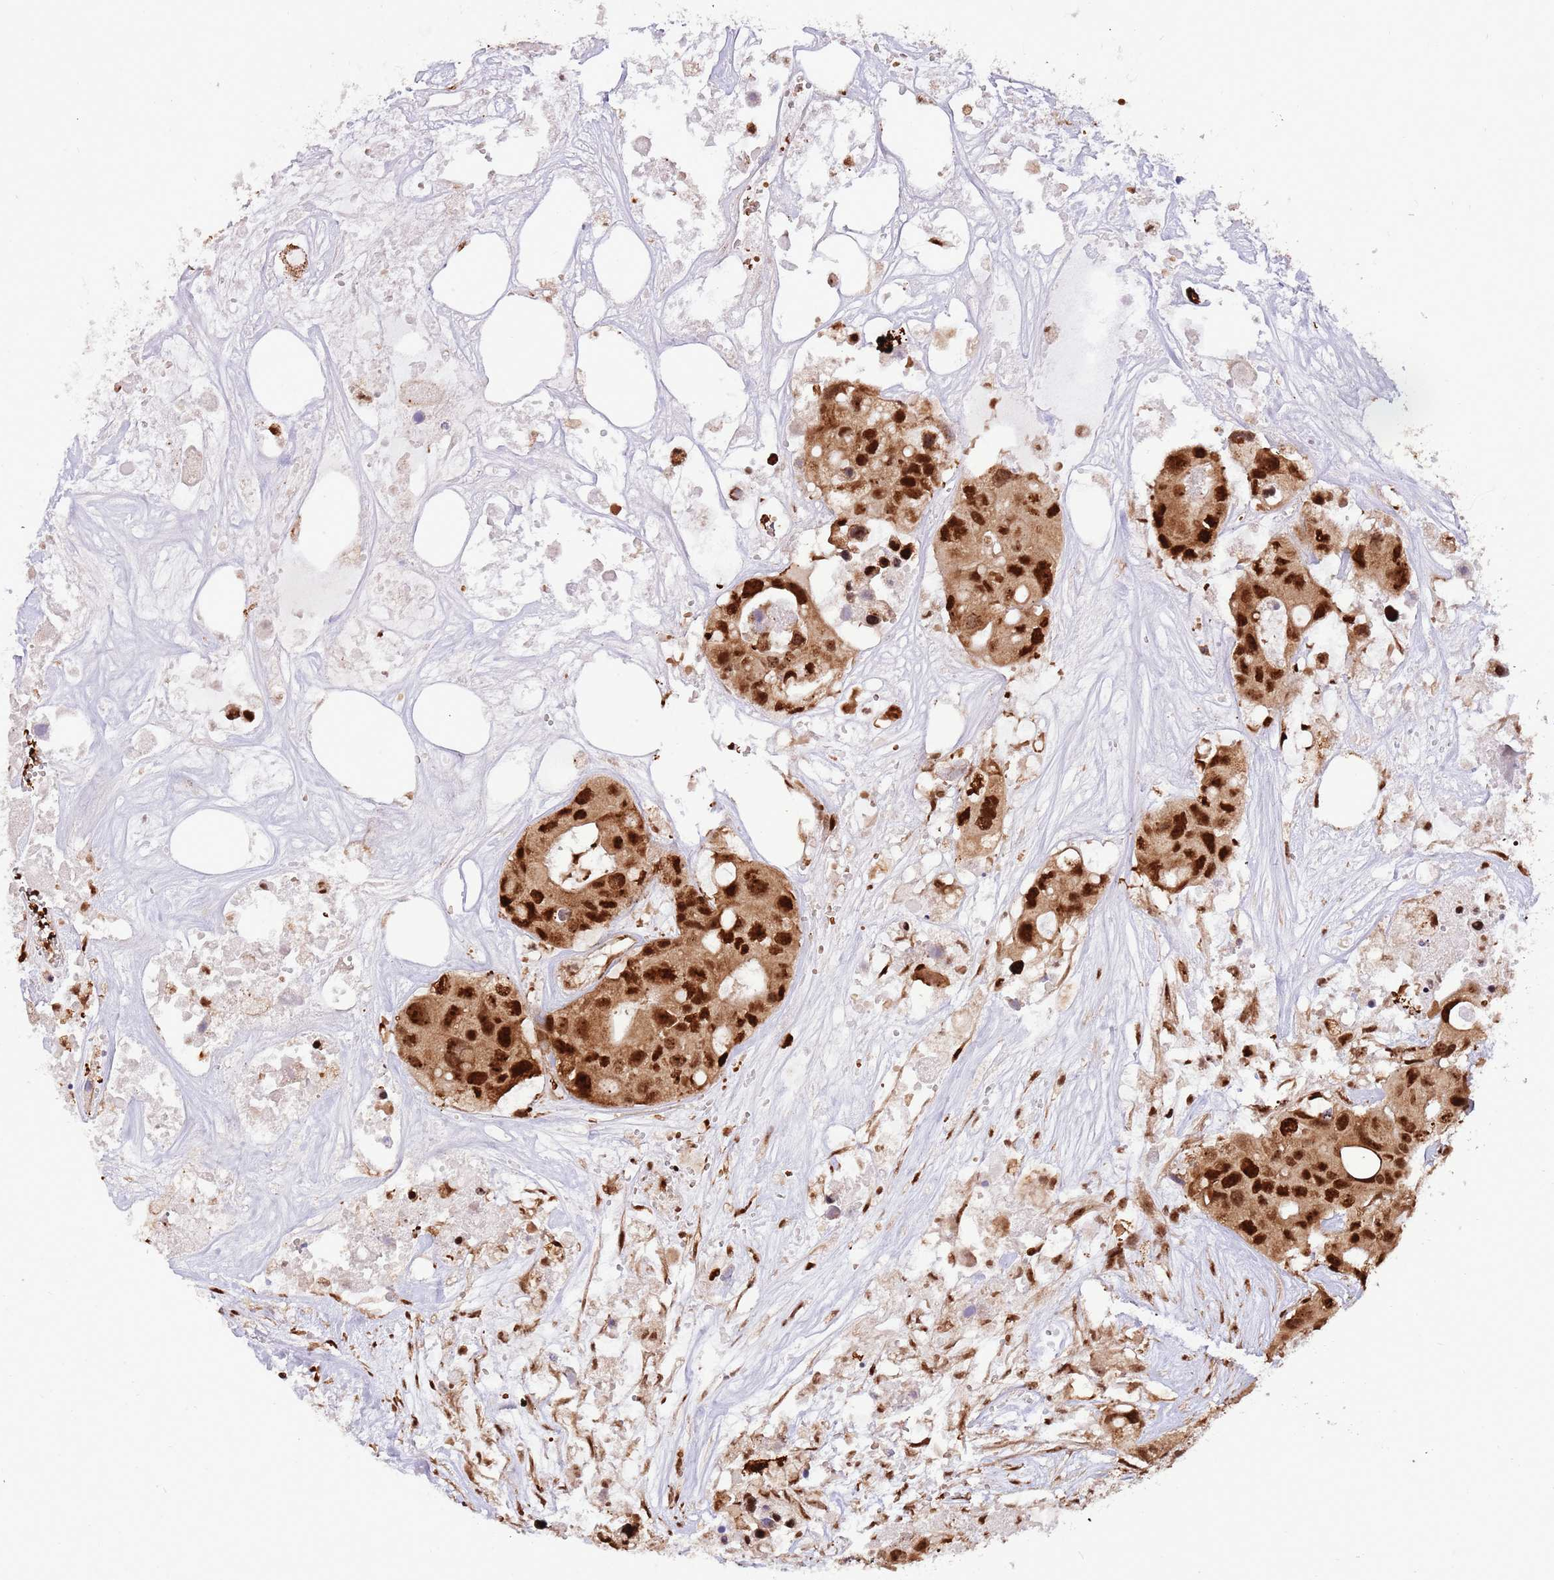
{"staining": {"intensity": "strong", "quantity": ">75%", "location": "nuclear"}, "tissue": "colorectal cancer", "cell_type": "Tumor cells", "image_type": "cancer", "snomed": [{"axis": "morphology", "description": "Adenocarcinoma, NOS"}, {"axis": "topography", "description": "Colon"}], "caption": "This photomicrograph displays immunohistochemistry (IHC) staining of colorectal cancer (adenocarcinoma), with high strong nuclear expression in about >75% of tumor cells.", "gene": "RIF1", "patient": {"sex": "male", "age": 77}}